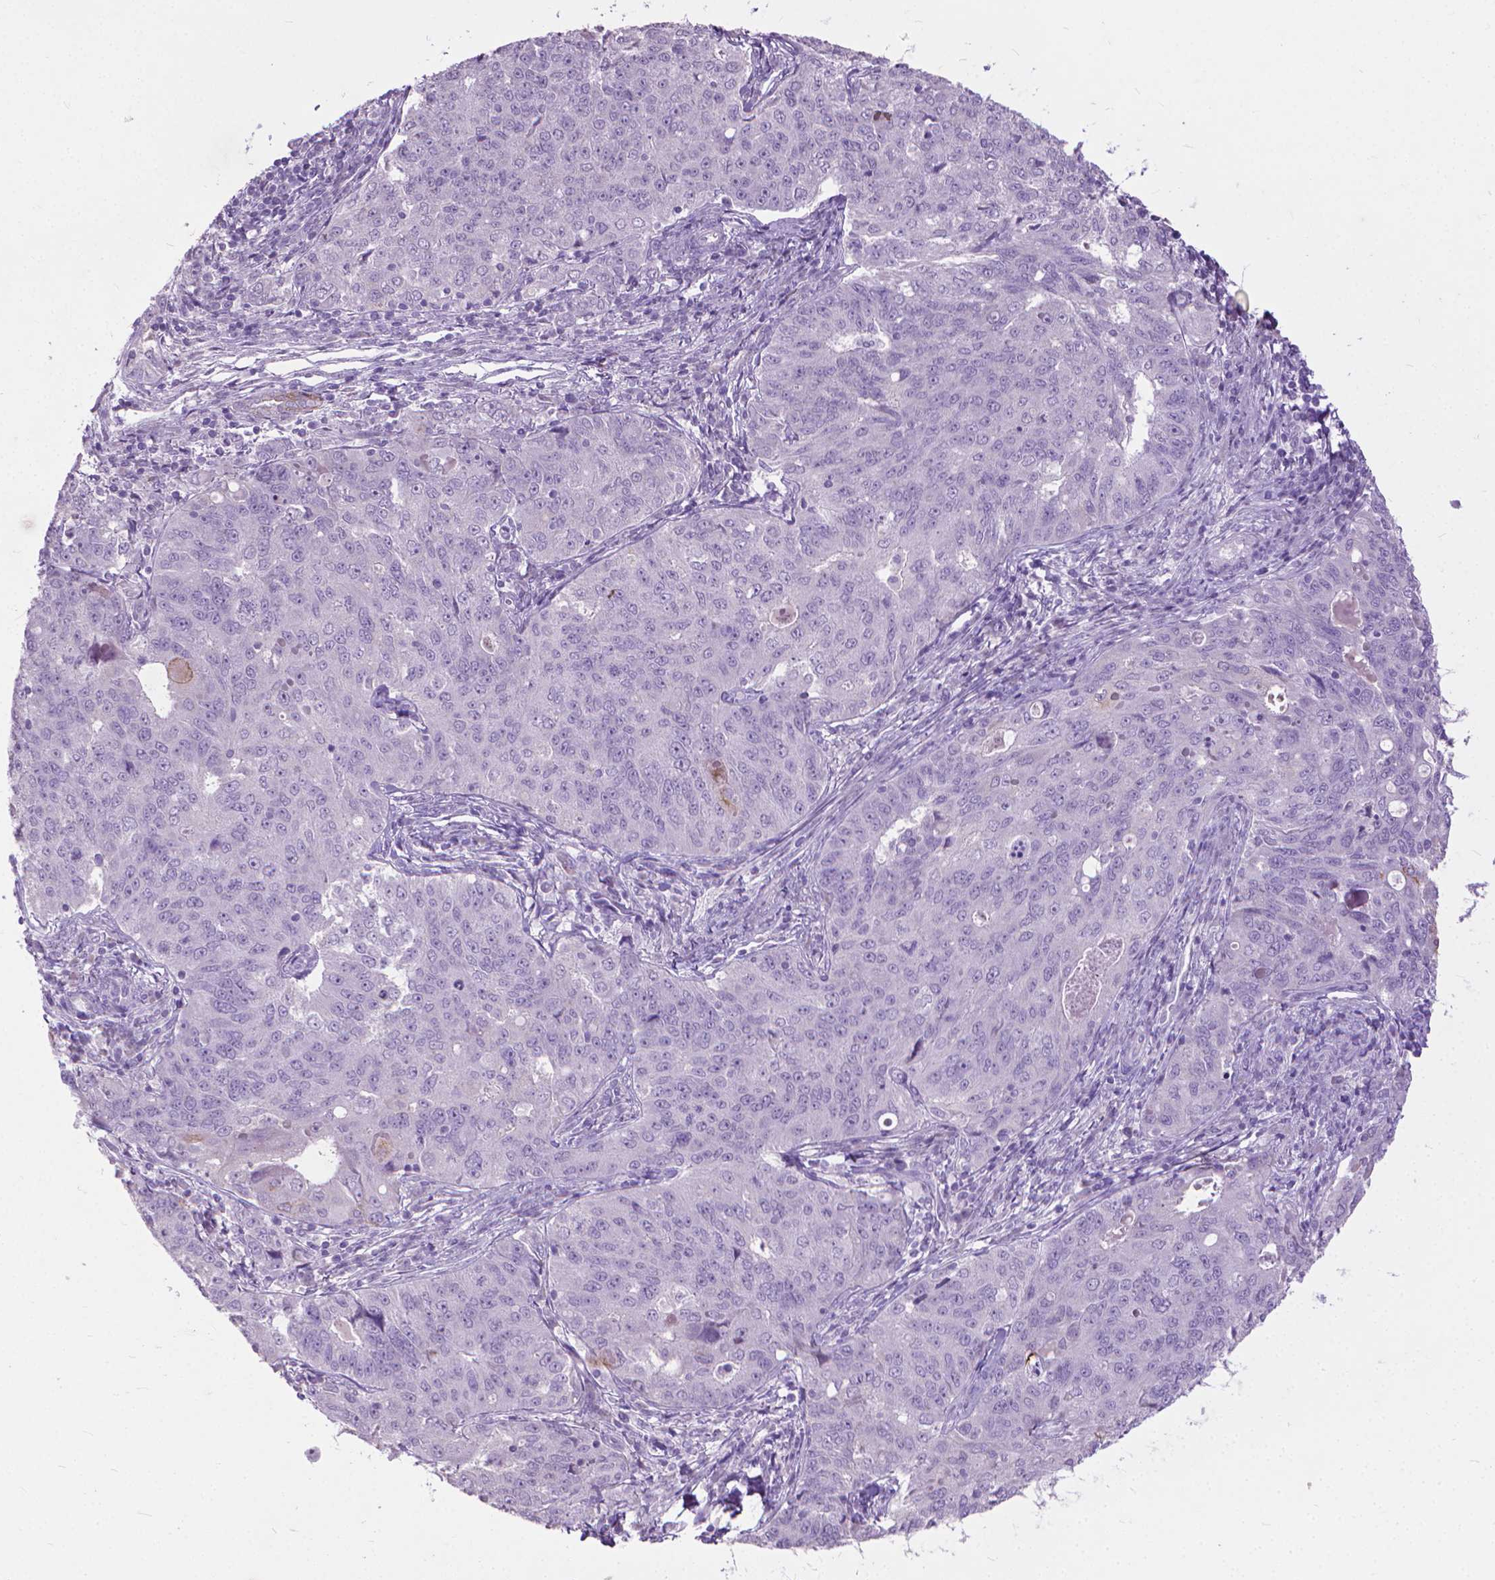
{"staining": {"intensity": "negative", "quantity": "none", "location": "none"}, "tissue": "endometrial cancer", "cell_type": "Tumor cells", "image_type": "cancer", "snomed": [{"axis": "morphology", "description": "Adenocarcinoma, NOS"}, {"axis": "topography", "description": "Endometrium"}], "caption": "Endometrial cancer (adenocarcinoma) was stained to show a protein in brown. There is no significant expression in tumor cells.", "gene": "KRT5", "patient": {"sex": "female", "age": 43}}